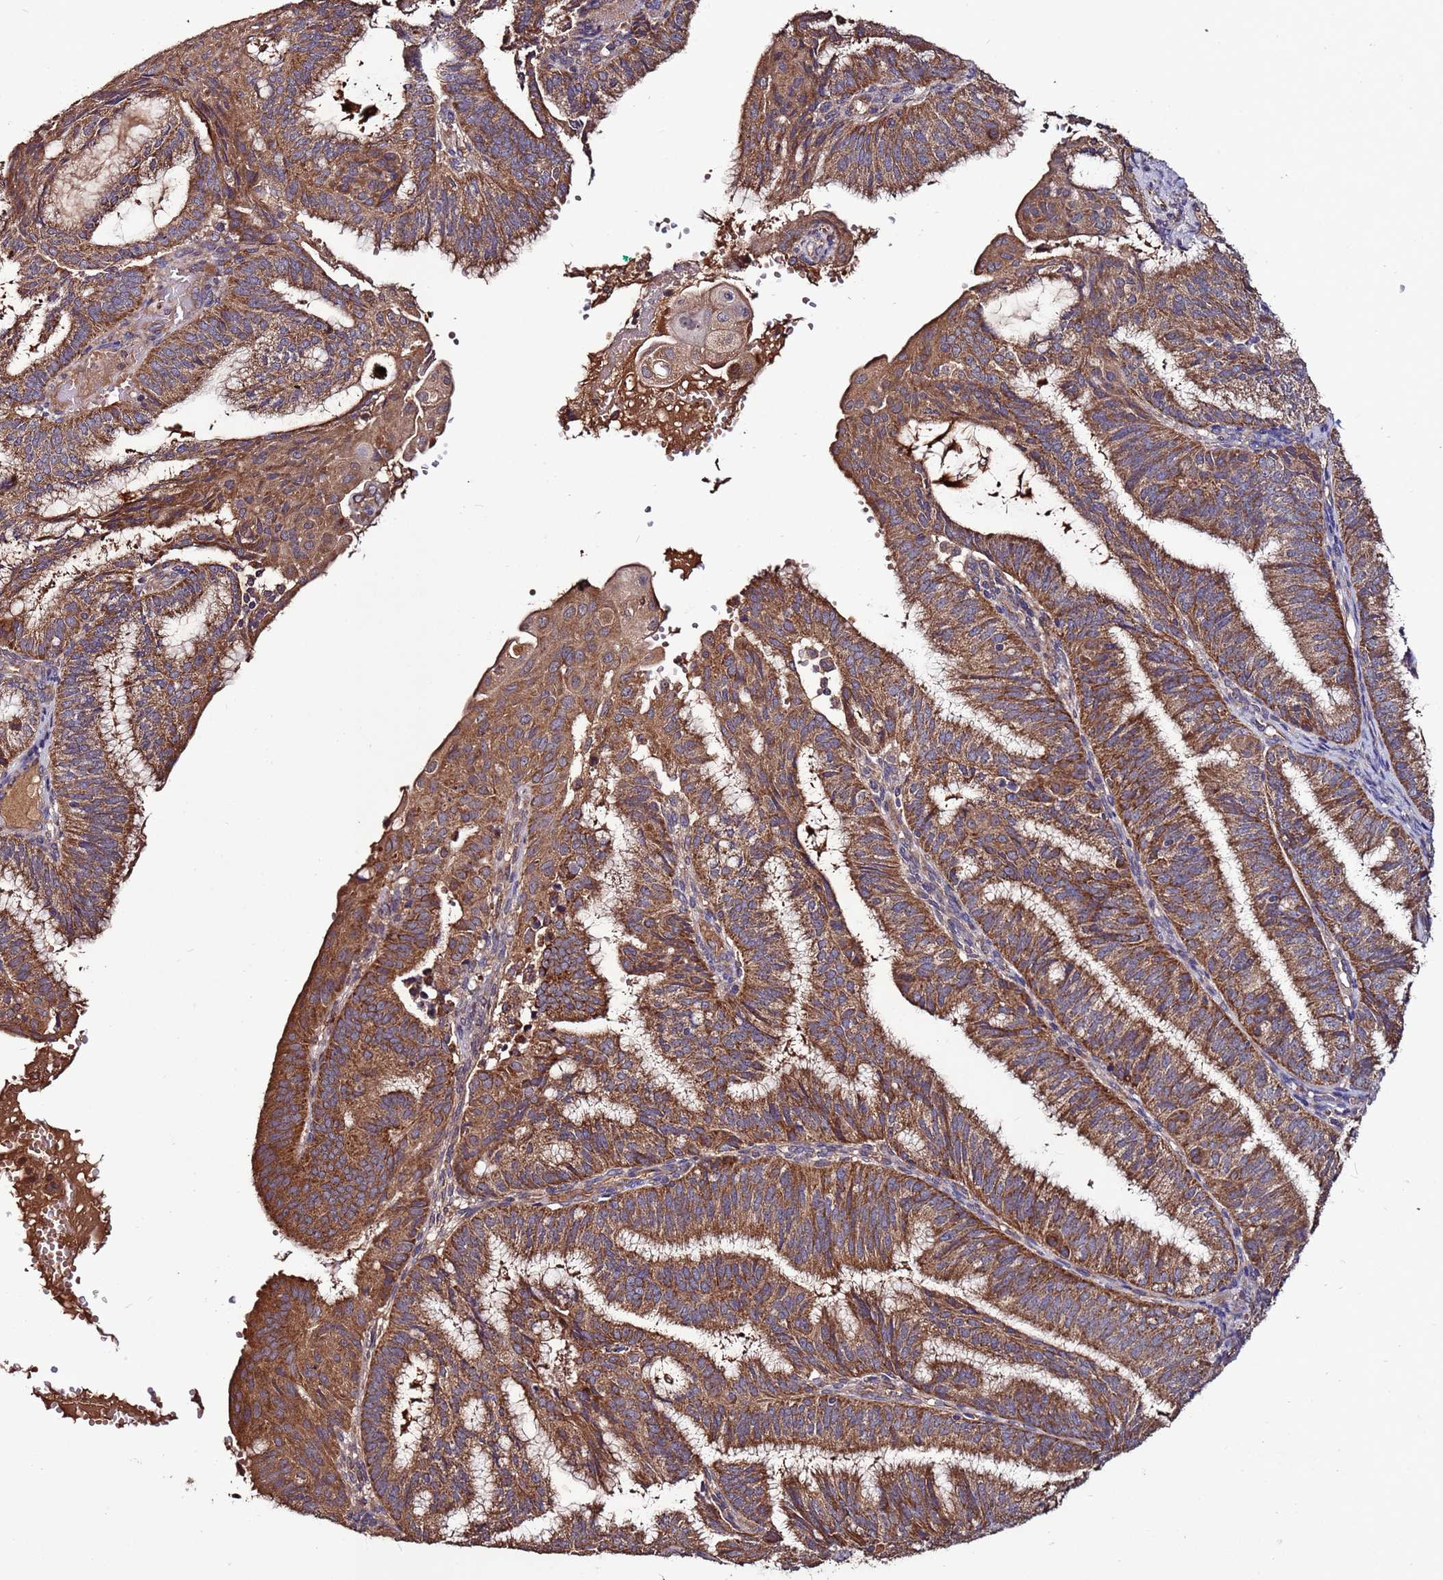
{"staining": {"intensity": "moderate", "quantity": ">75%", "location": "cytoplasmic/membranous"}, "tissue": "endometrial cancer", "cell_type": "Tumor cells", "image_type": "cancer", "snomed": [{"axis": "morphology", "description": "Adenocarcinoma, NOS"}, {"axis": "topography", "description": "Endometrium"}], "caption": "Endometrial cancer (adenocarcinoma) stained with immunohistochemistry exhibits moderate cytoplasmic/membranous positivity in approximately >75% of tumor cells.", "gene": "RPS15A", "patient": {"sex": "female", "age": 49}}